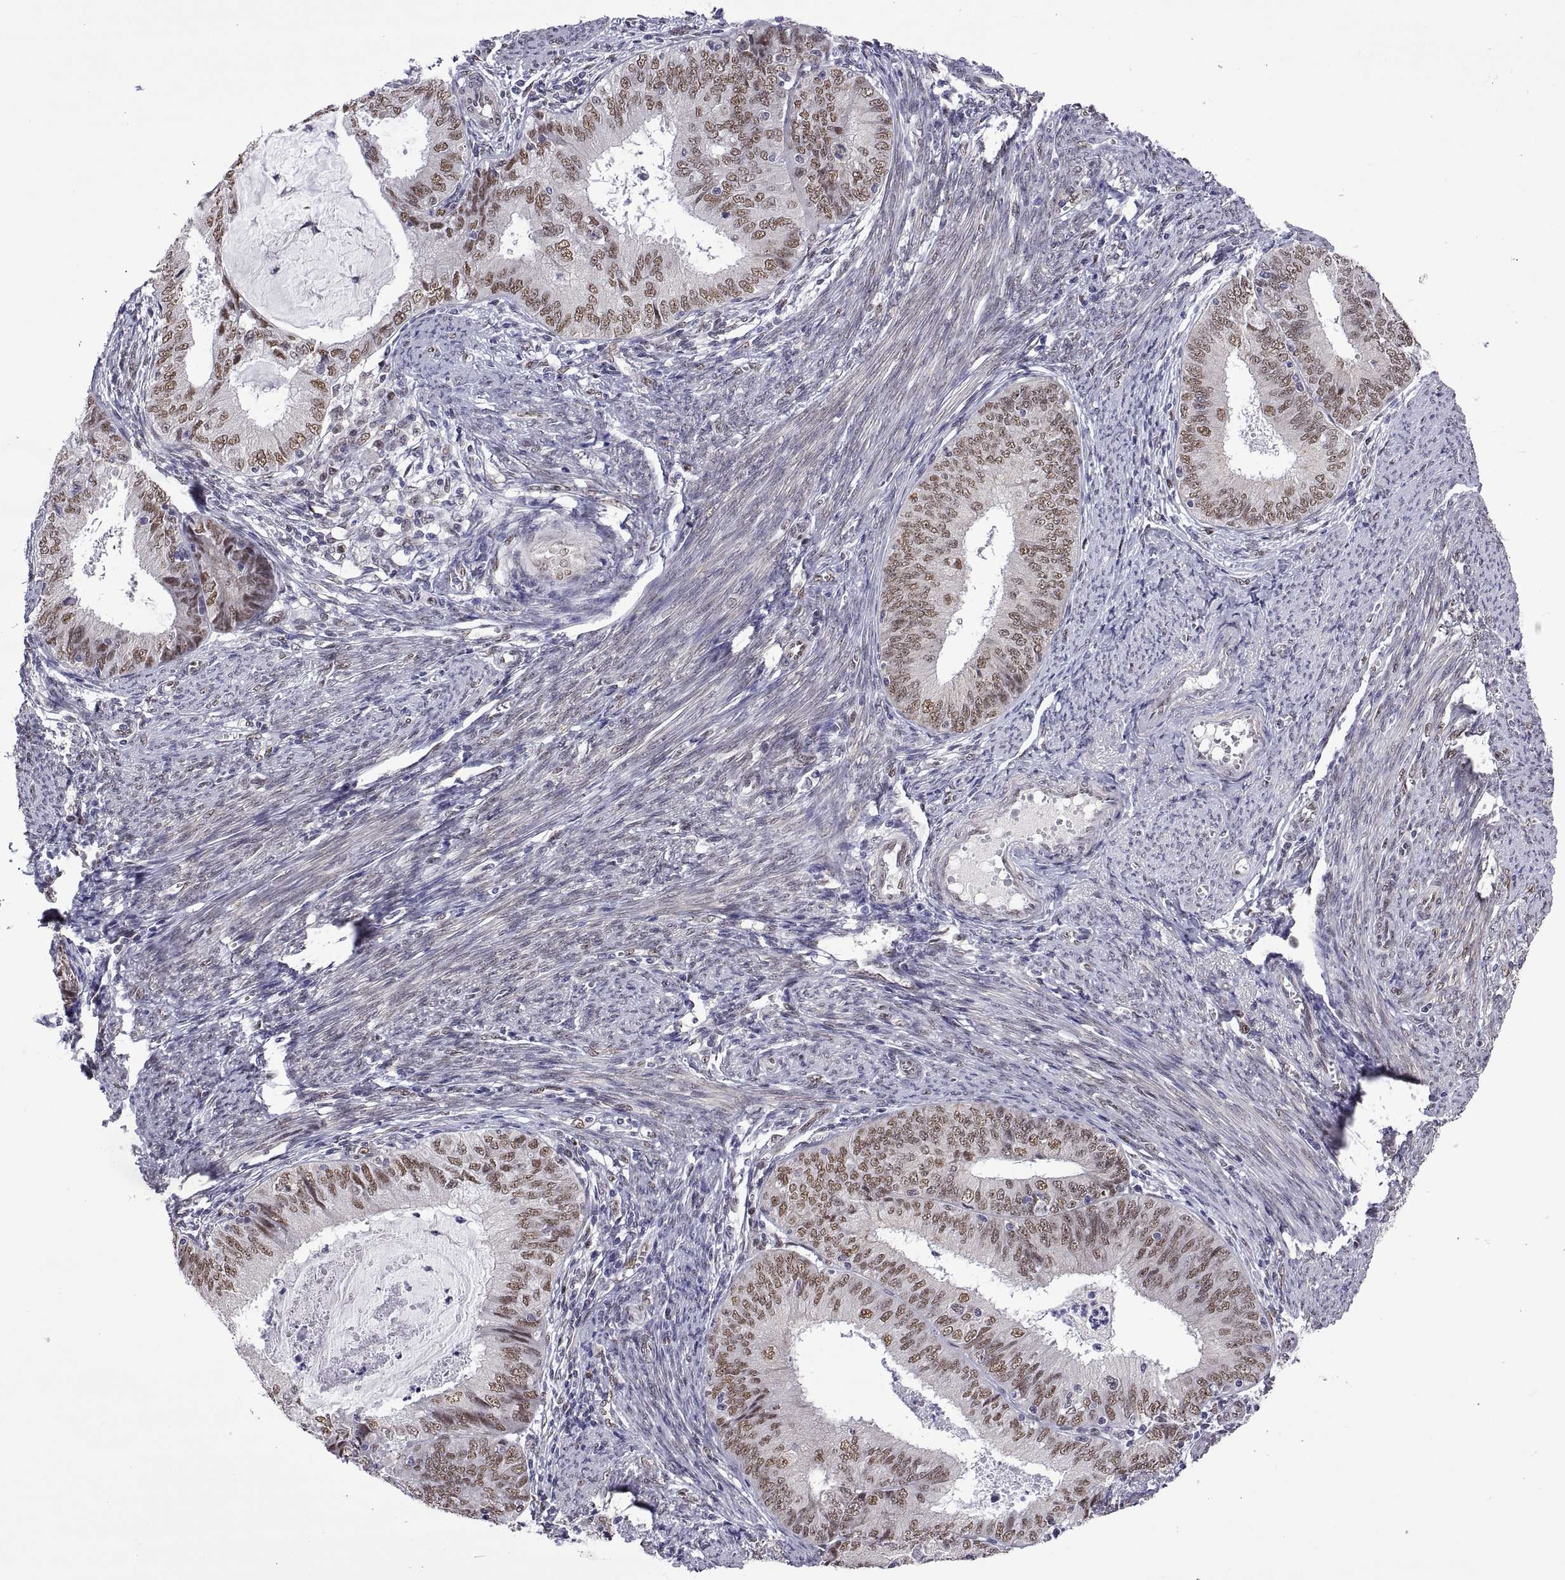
{"staining": {"intensity": "weak", "quantity": ">75%", "location": "nuclear"}, "tissue": "endometrial cancer", "cell_type": "Tumor cells", "image_type": "cancer", "snomed": [{"axis": "morphology", "description": "Adenocarcinoma, NOS"}, {"axis": "topography", "description": "Endometrium"}], "caption": "Endometrial adenocarcinoma stained with immunohistochemistry displays weak nuclear positivity in approximately >75% of tumor cells.", "gene": "NR4A1", "patient": {"sex": "female", "age": 57}}